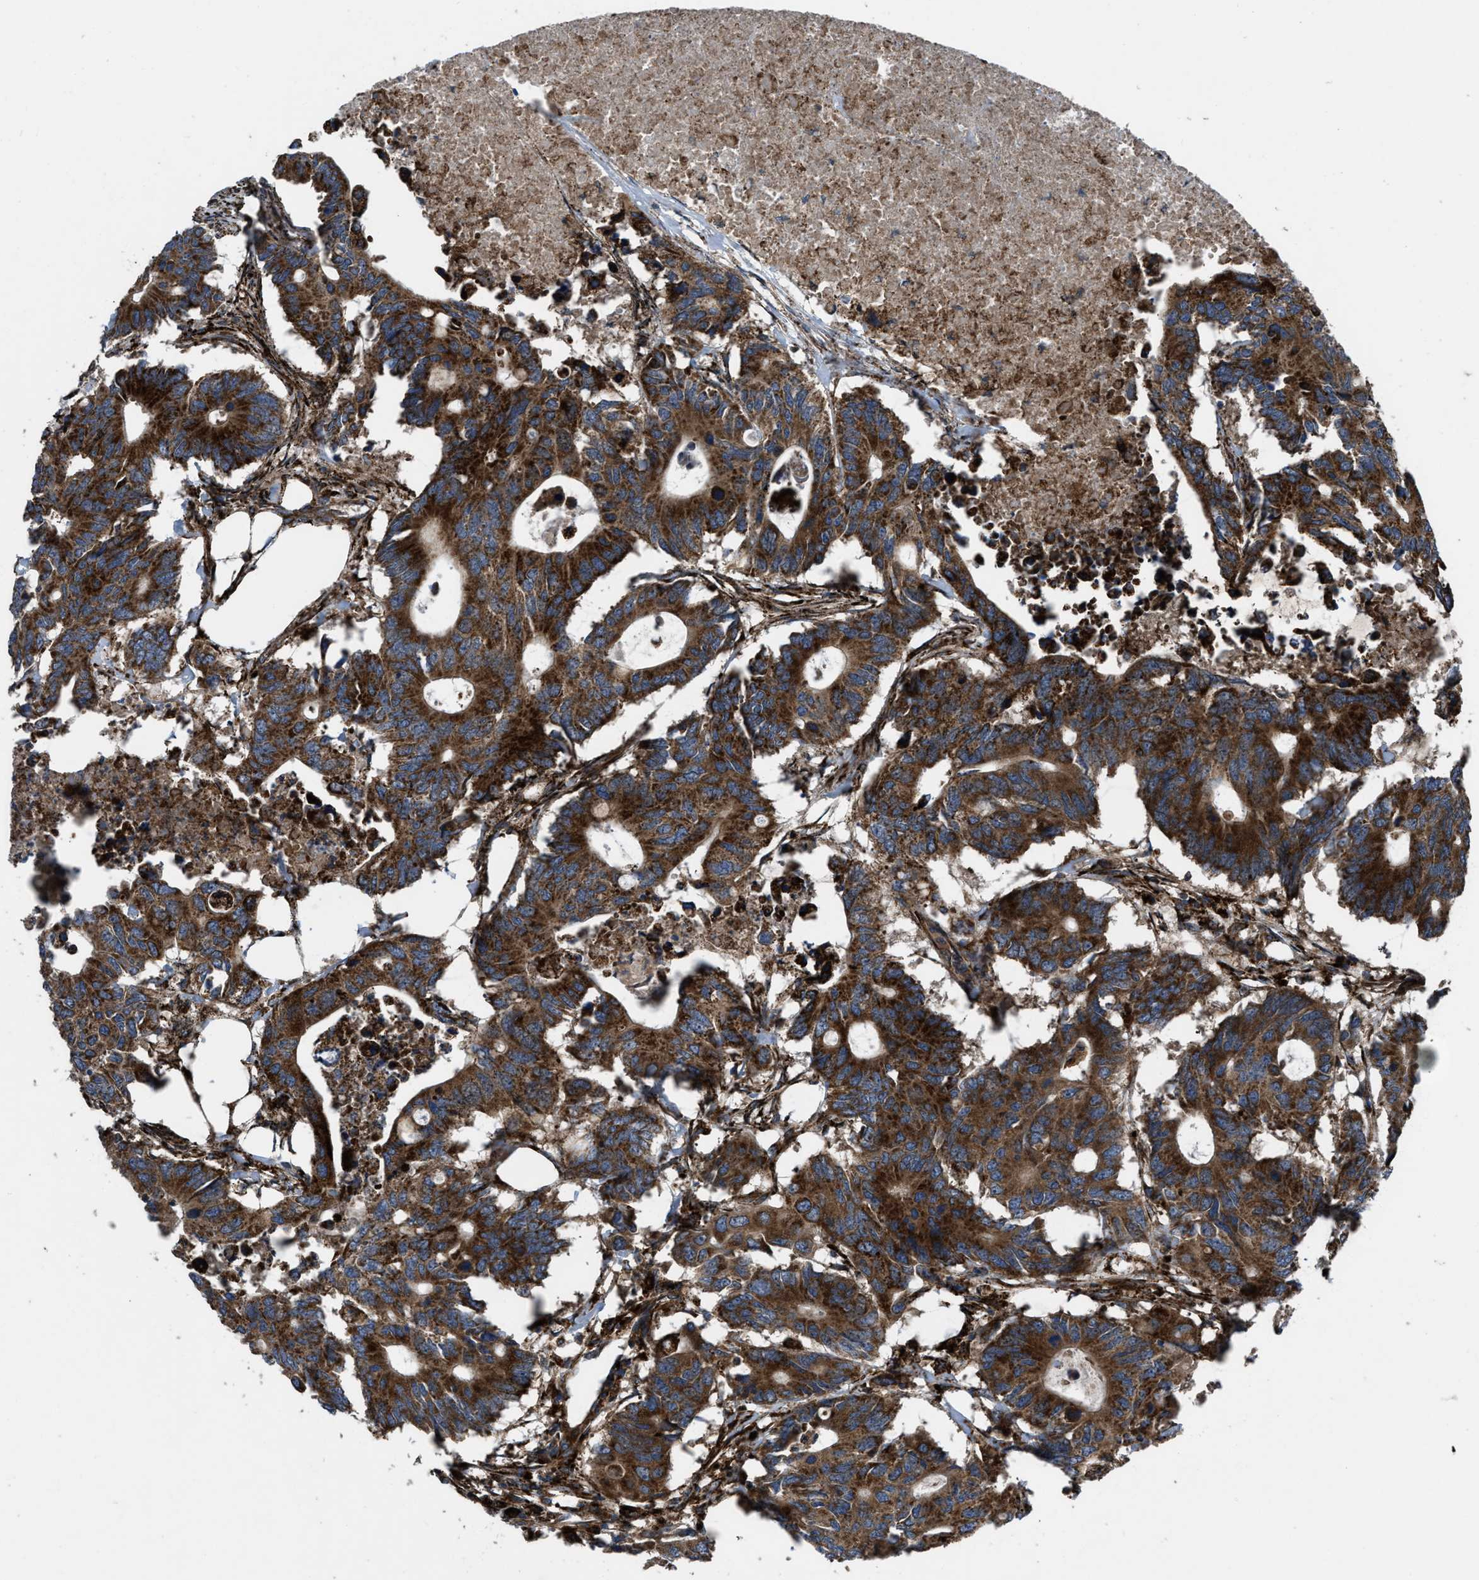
{"staining": {"intensity": "strong", "quantity": ">75%", "location": "cytoplasmic/membranous"}, "tissue": "colorectal cancer", "cell_type": "Tumor cells", "image_type": "cancer", "snomed": [{"axis": "morphology", "description": "Adenocarcinoma, NOS"}, {"axis": "topography", "description": "Colon"}], "caption": "Colorectal adenocarcinoma was stained to show a protein in brown. There is high levels of strong cytoplasmic/membranous staining in about >75% of tumor cells. (DAB IHC, brown staining for protein, blue staining for nuclei).", "gene": "PER3", "patient": {"sex": "male", "age": 71}}